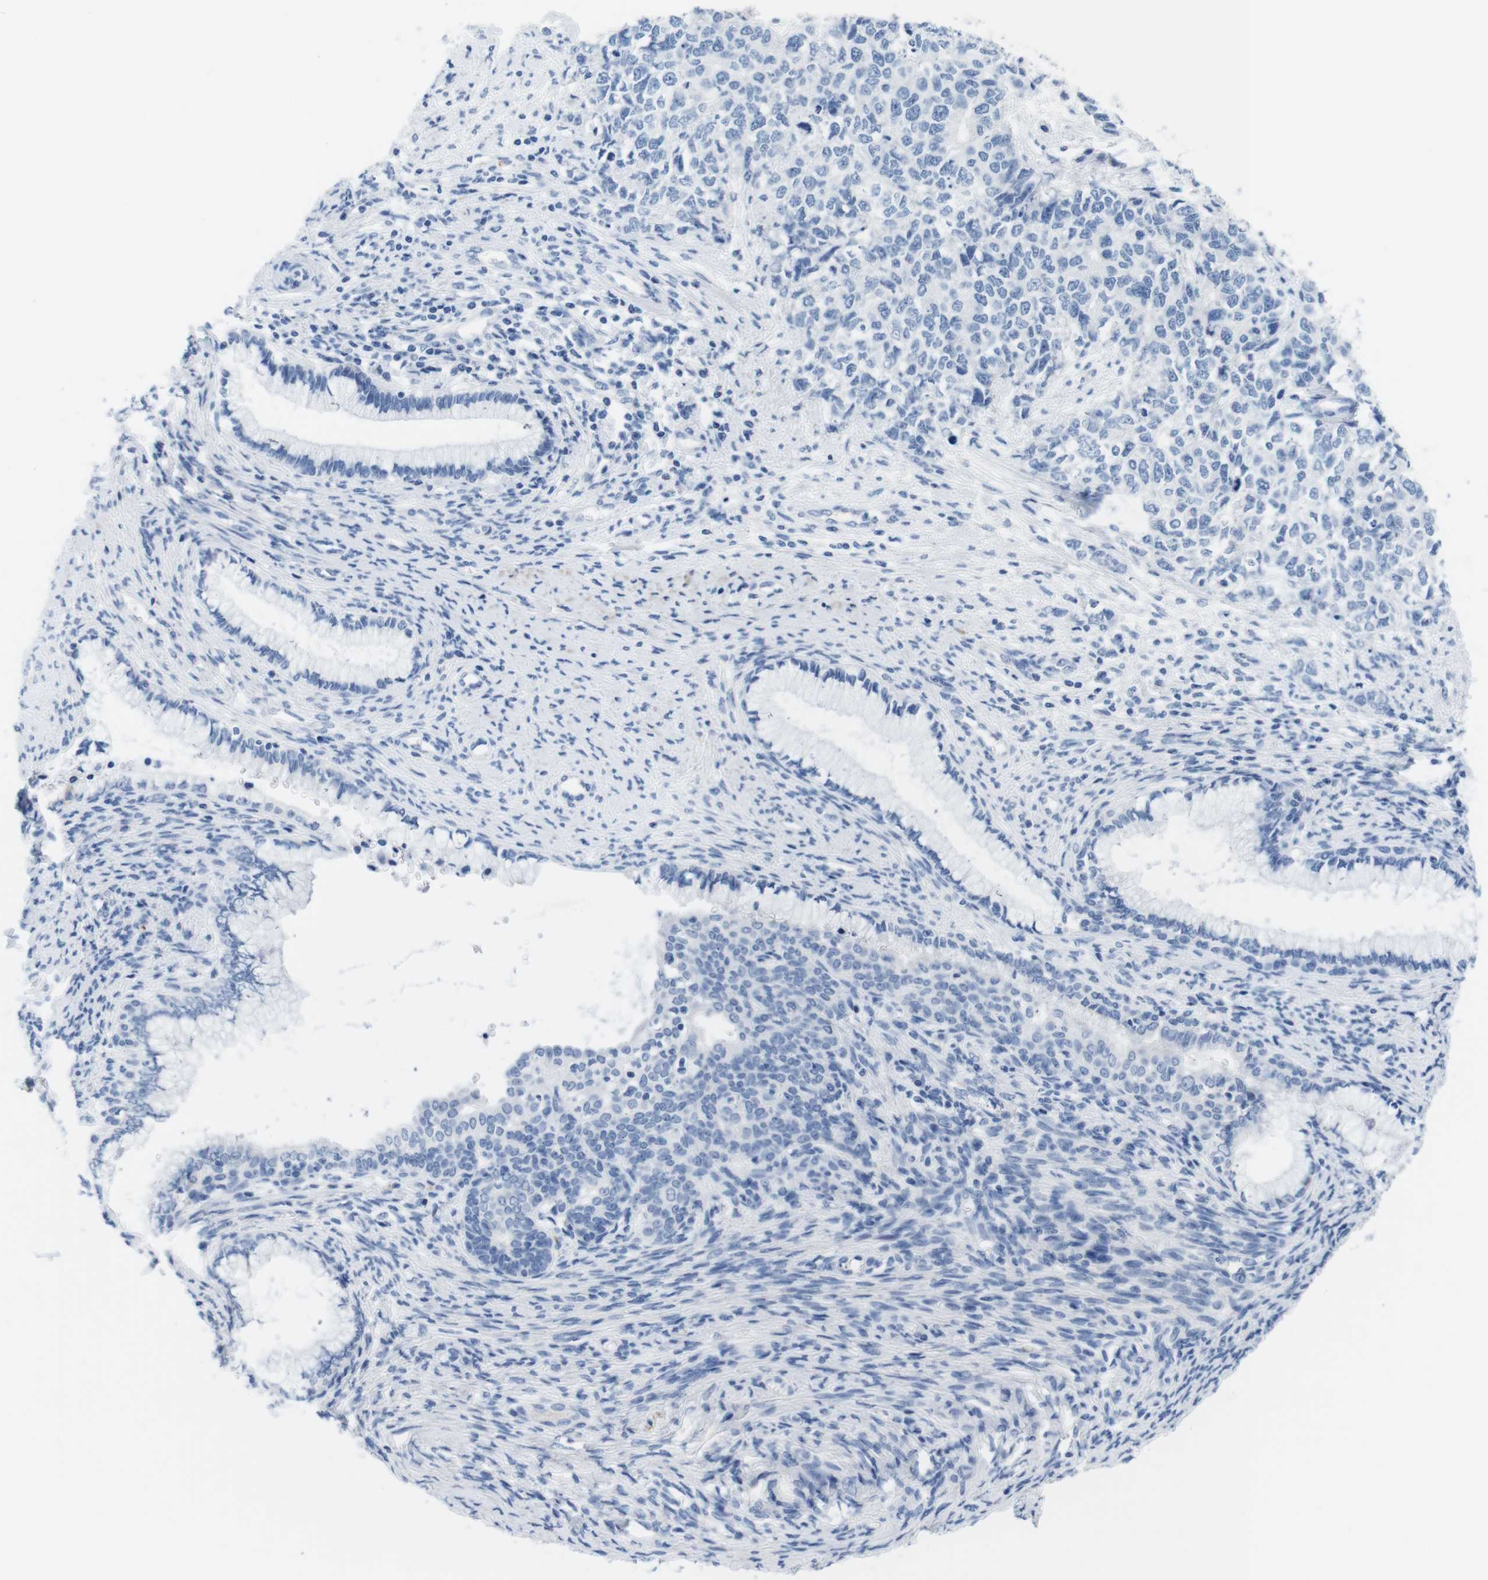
{"staining": {"intensity": "negative", "quantity": "none", "location": "none"}, "tissue": "cervical cancer", "cell_type": "Tumor cells", "image_type": "cancer", "snomed": [{"axis": "morphology", "description": "Squamous cell carcinoma, NOS"}, {"axis": "topography", "description": "Cervix"}], "caption": "Human cervical squamous cell carcinoma stained for a protein using immunohistochemistry displays no staining in tumor cells.", "gene": "MAP6", "patient": {"sex": "female", "age": 63}}